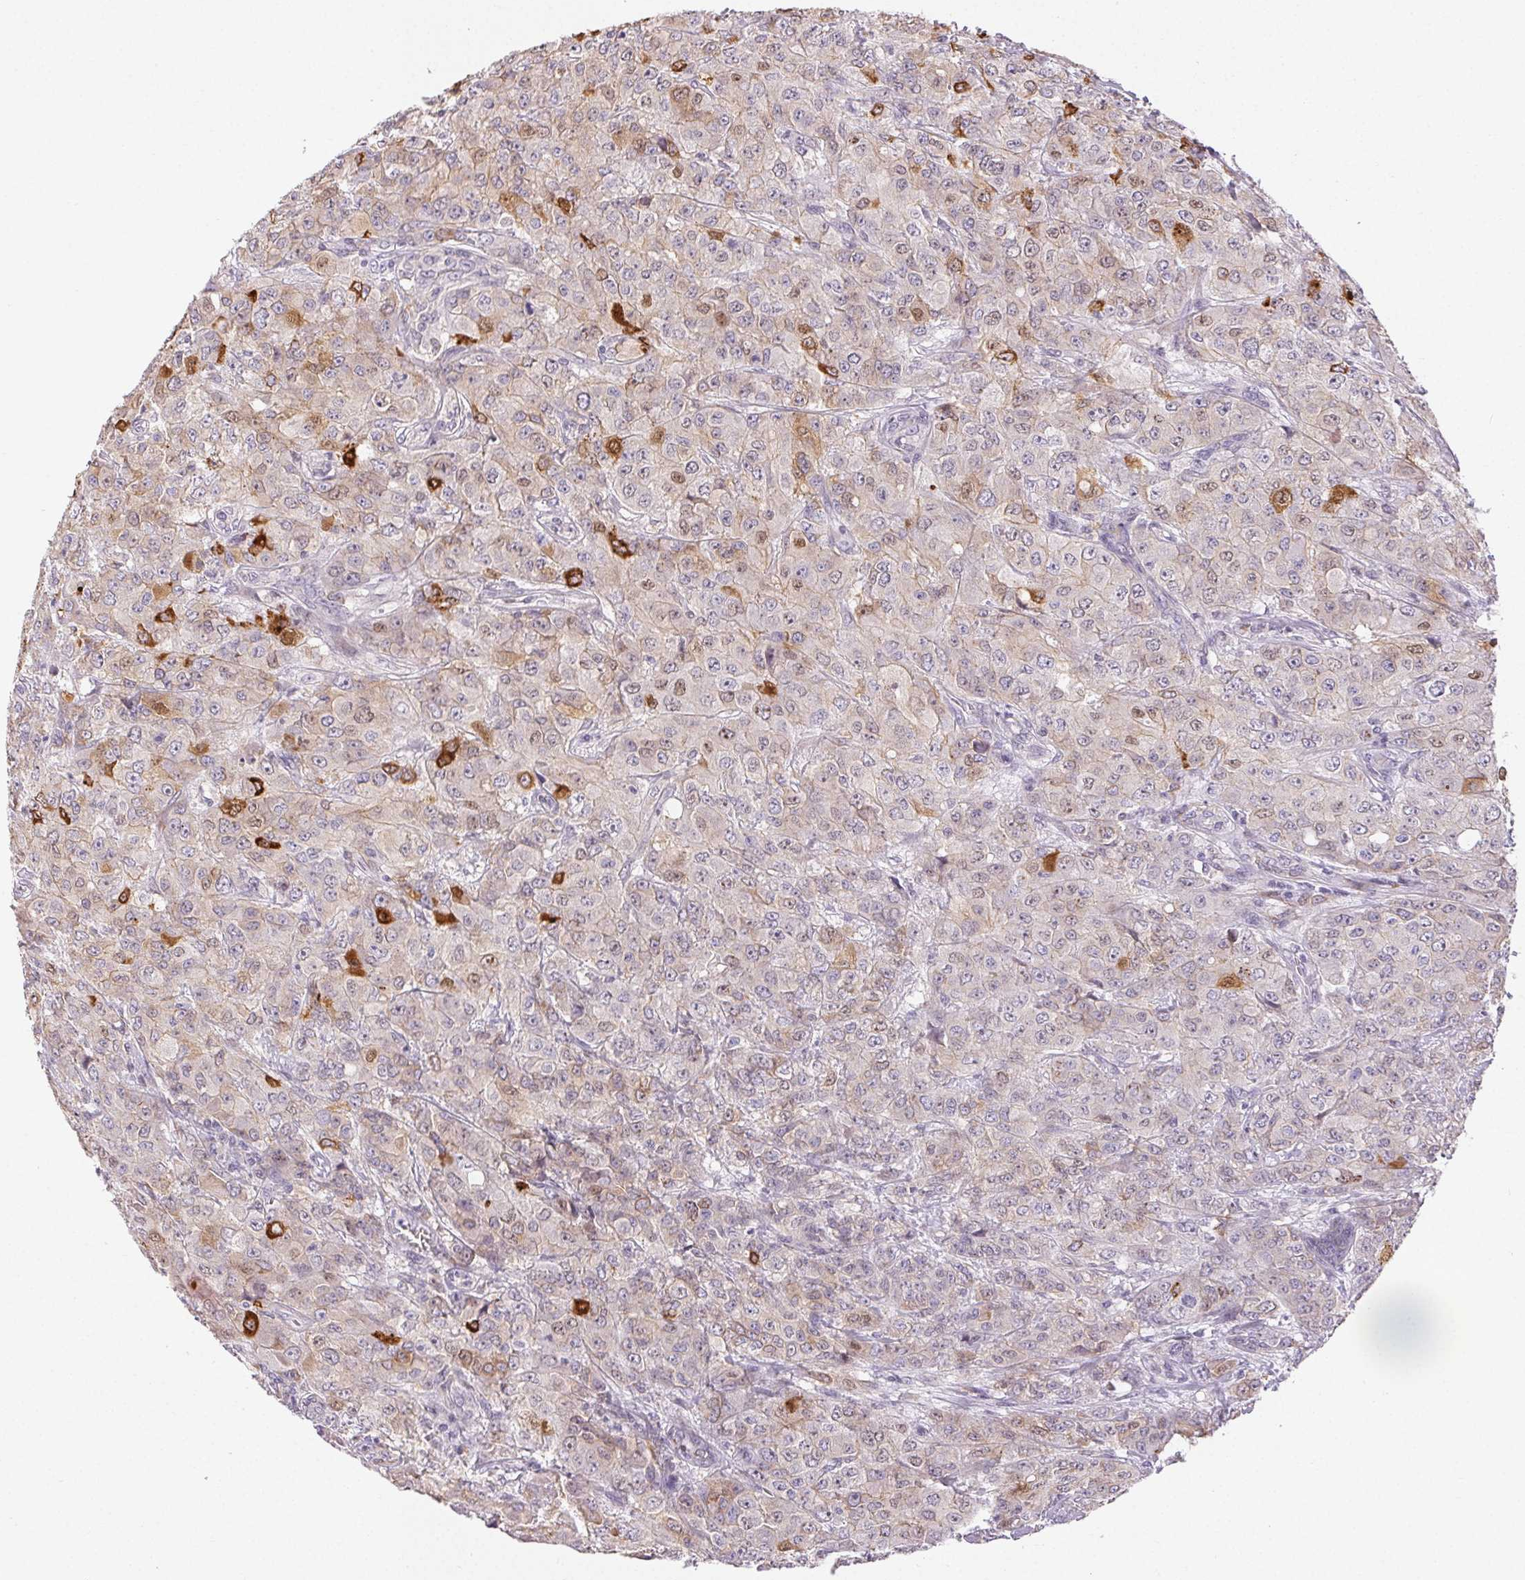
{"staining": {"intensity": "strong", "quantity": "<25%", "location": "cytoplasmic/membranous"}, "tissue": "breast cancer", "cell_type": "Tumor cells", "image_type": "cancer", "snomed": [{"axis": "morphology", "description": "Normal tissue, NOS"}, {"axis": "morphology", "description": "Duct carcinoma"}, {"axis": "topography", "description": "Breast"}], "caption": "Human breast cancer stained with a brown dye displays strong cytoplasmic/membranous positive positivity in about <25% of tumor cells.", "gene": "RPGRIP1", "patient": {"sex": "female", "age": 43}}